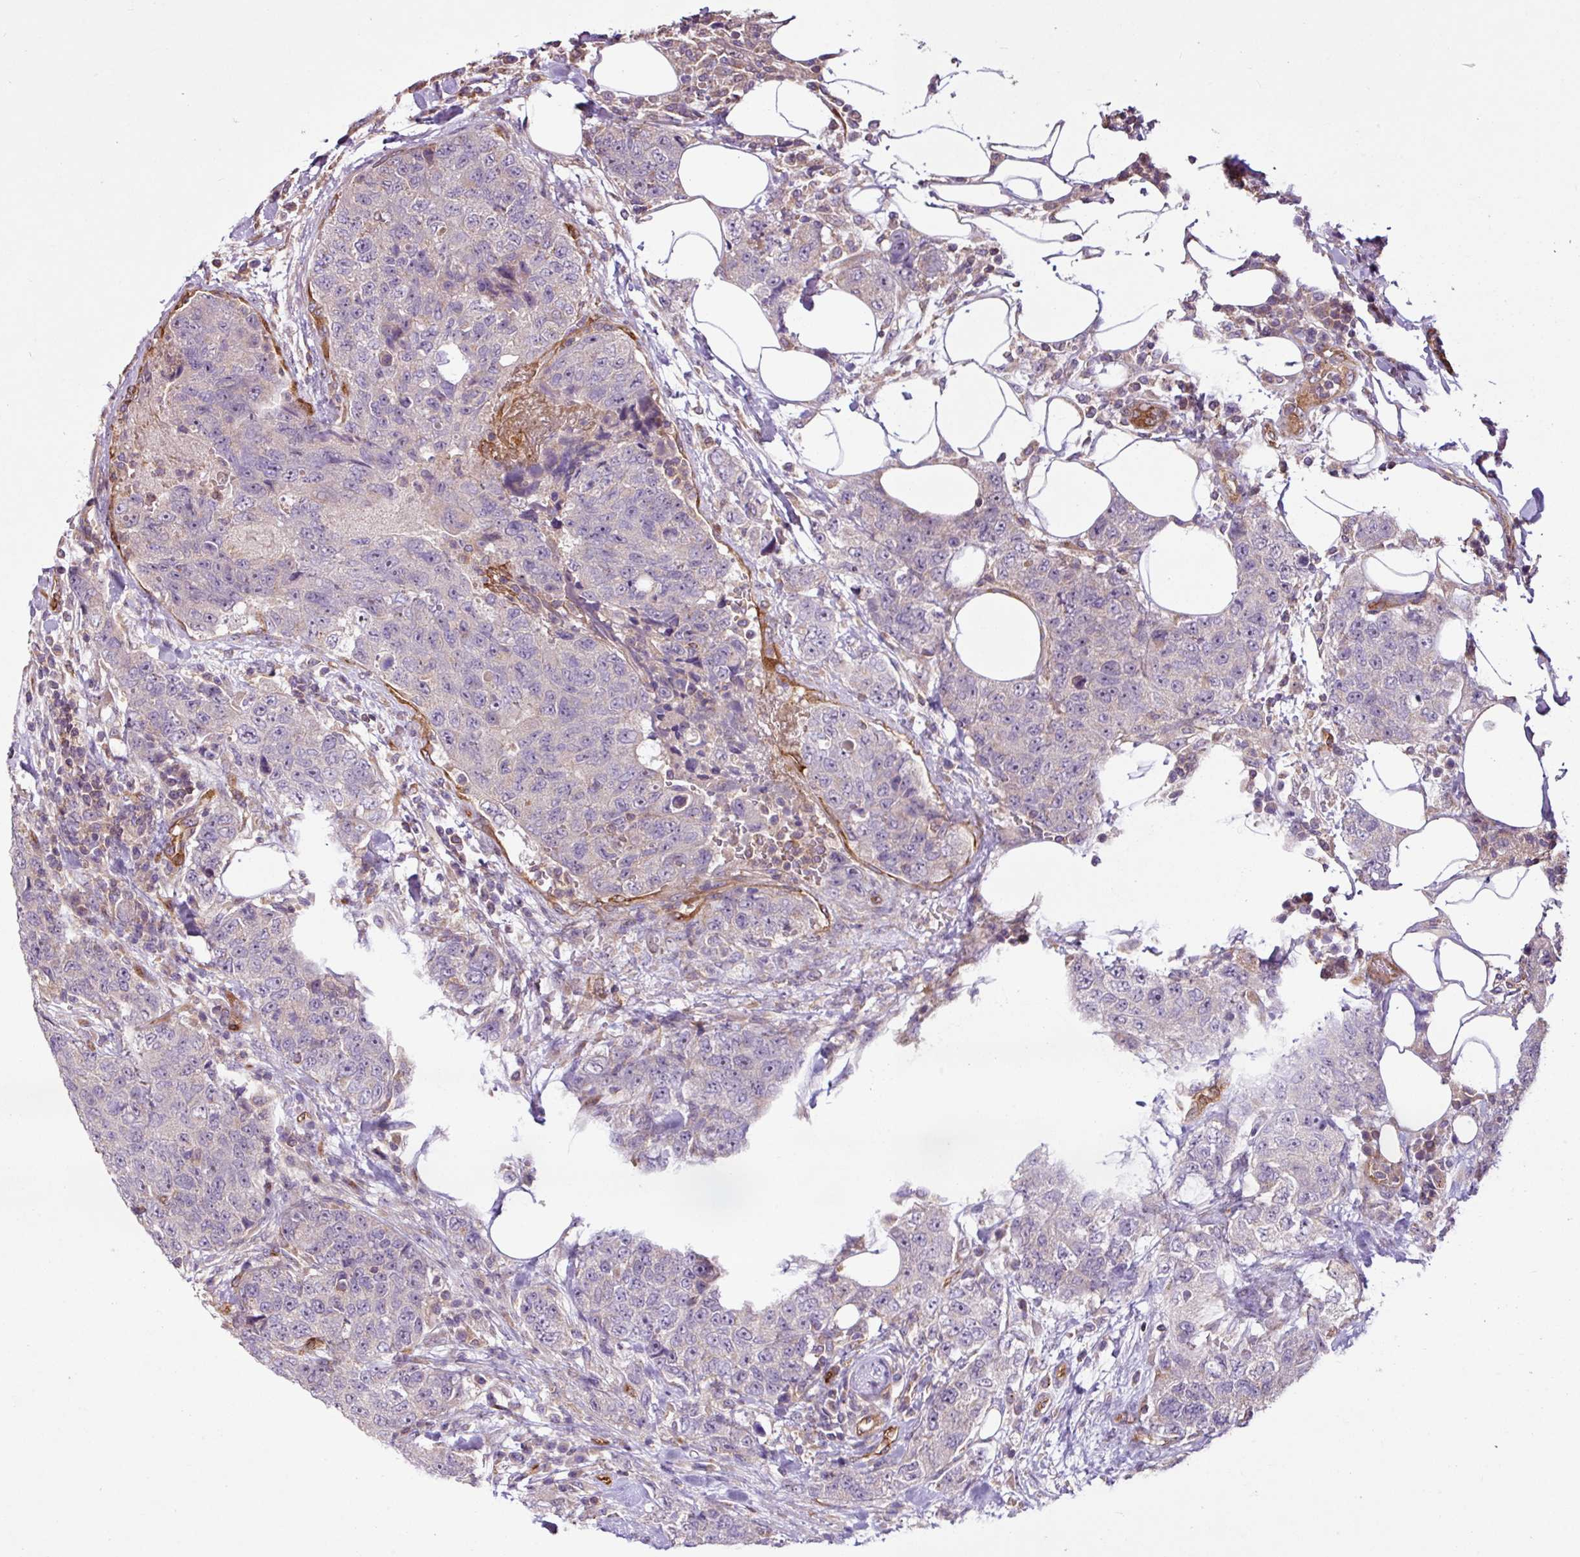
{"staining": {"intensity": "negative", "quantity": "none", "location": "none"}, "tissue": "urothelial cancer", "cell_type": "Tumor cells", "image_type": "cancer", "snomed": [{"axis": "morphology", "description": "Urothelial carcinoma, High grade"}, {"axis": "topography", "description": "Urinary bladder"}], "caption": "Tumor cells show no significant protein expression in urothelial carcinoma (high-grade).", "gene": "ZNF106", "patient": {"sex": "female", "age": 78}}